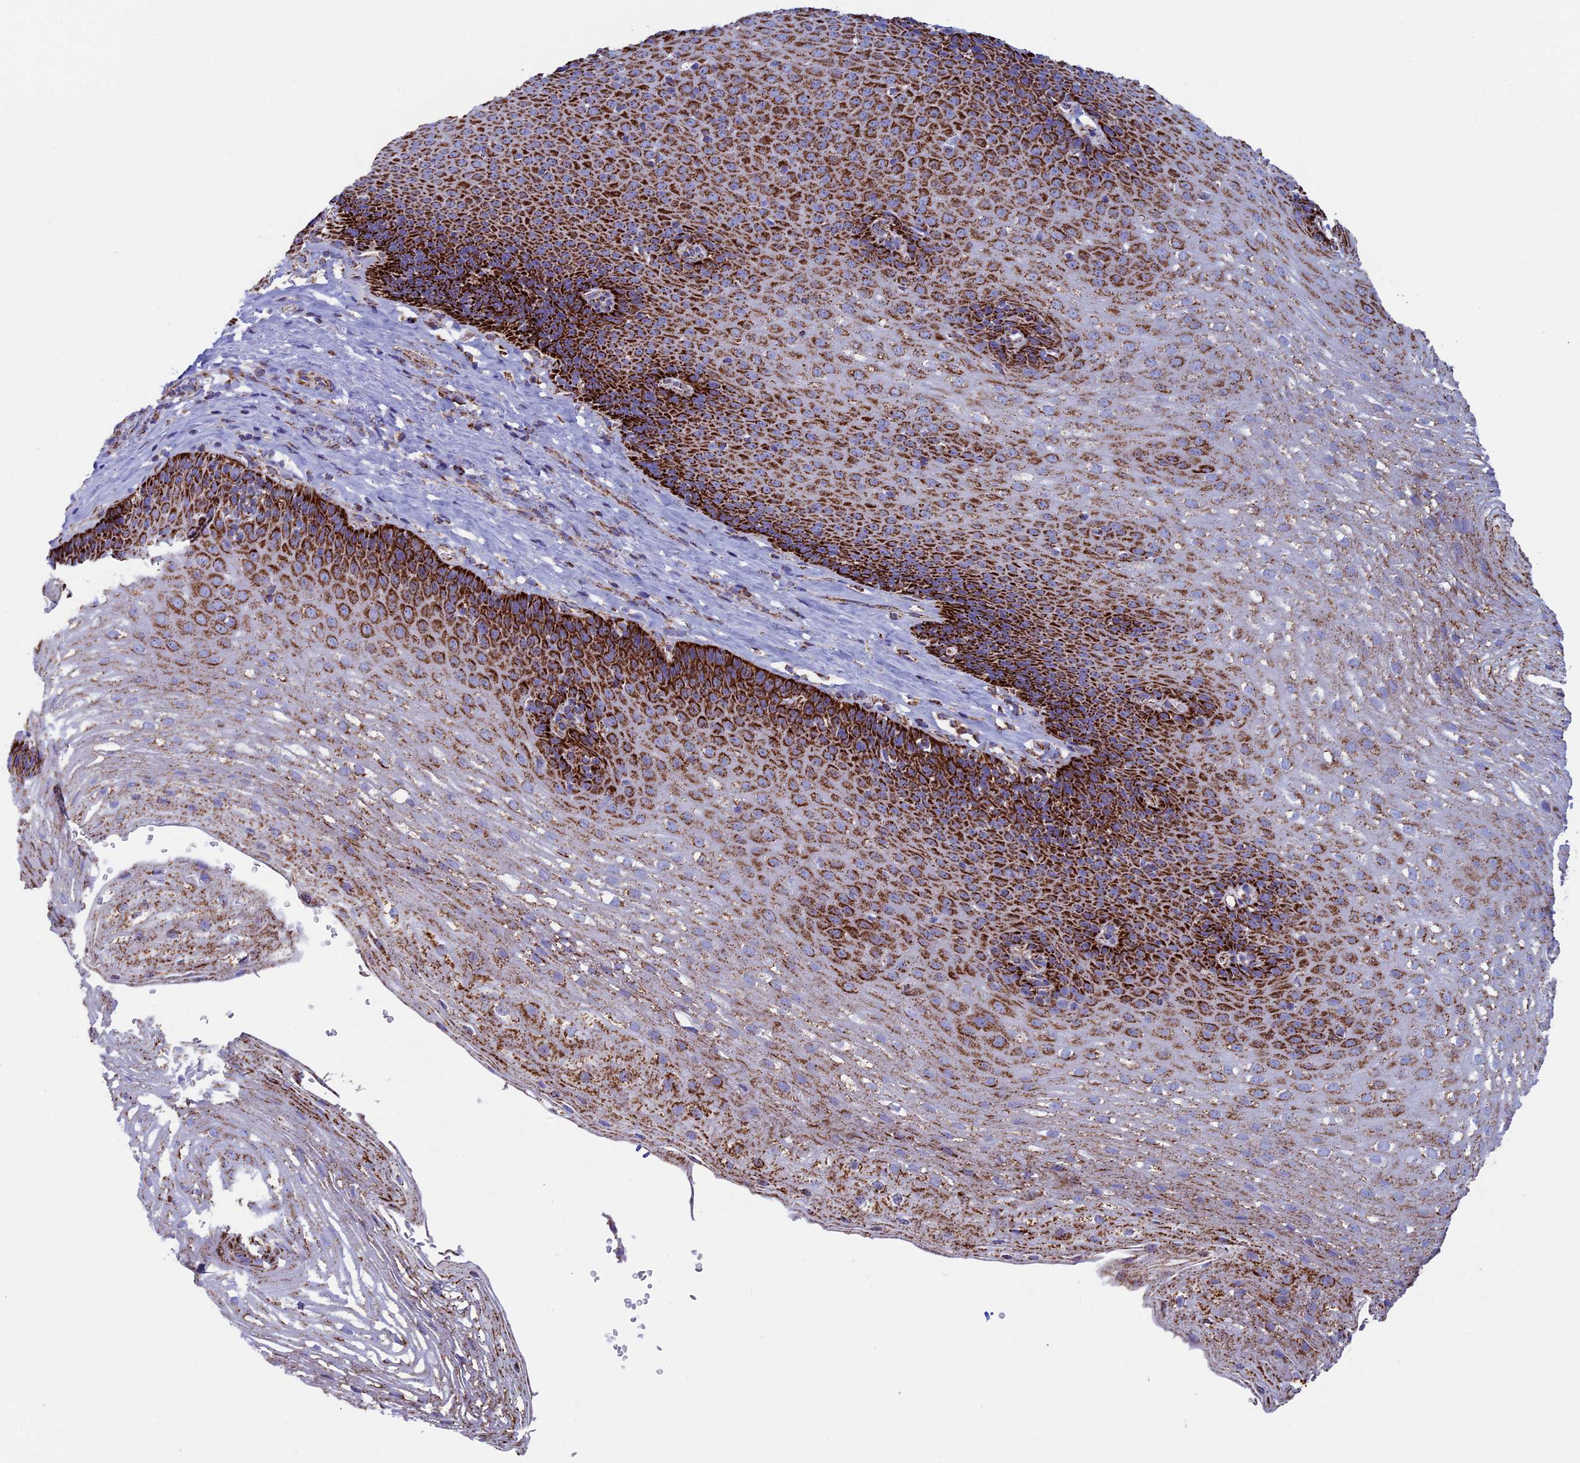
{"staining": {"intensity": "strong", "quantity": ">75%", "location": "cytoplasmic/membranous"}, "tissue": "esophagus", "cell_type": "Squamous epithelial cells", "image_type": "normal", "snomed": [{"axis": "morphology", "description": "Normal tissue, NOS"}, {"axis": "topography", "description": "Esophagus"}], "caption": "Unremarkable esophagus demonstrates strong cytoplasmic/membranous staining in approximately >75% of squamous epithelial cells.", "gene": "UQCRFS1", "patient": {"sex": "female", "age": 66}}